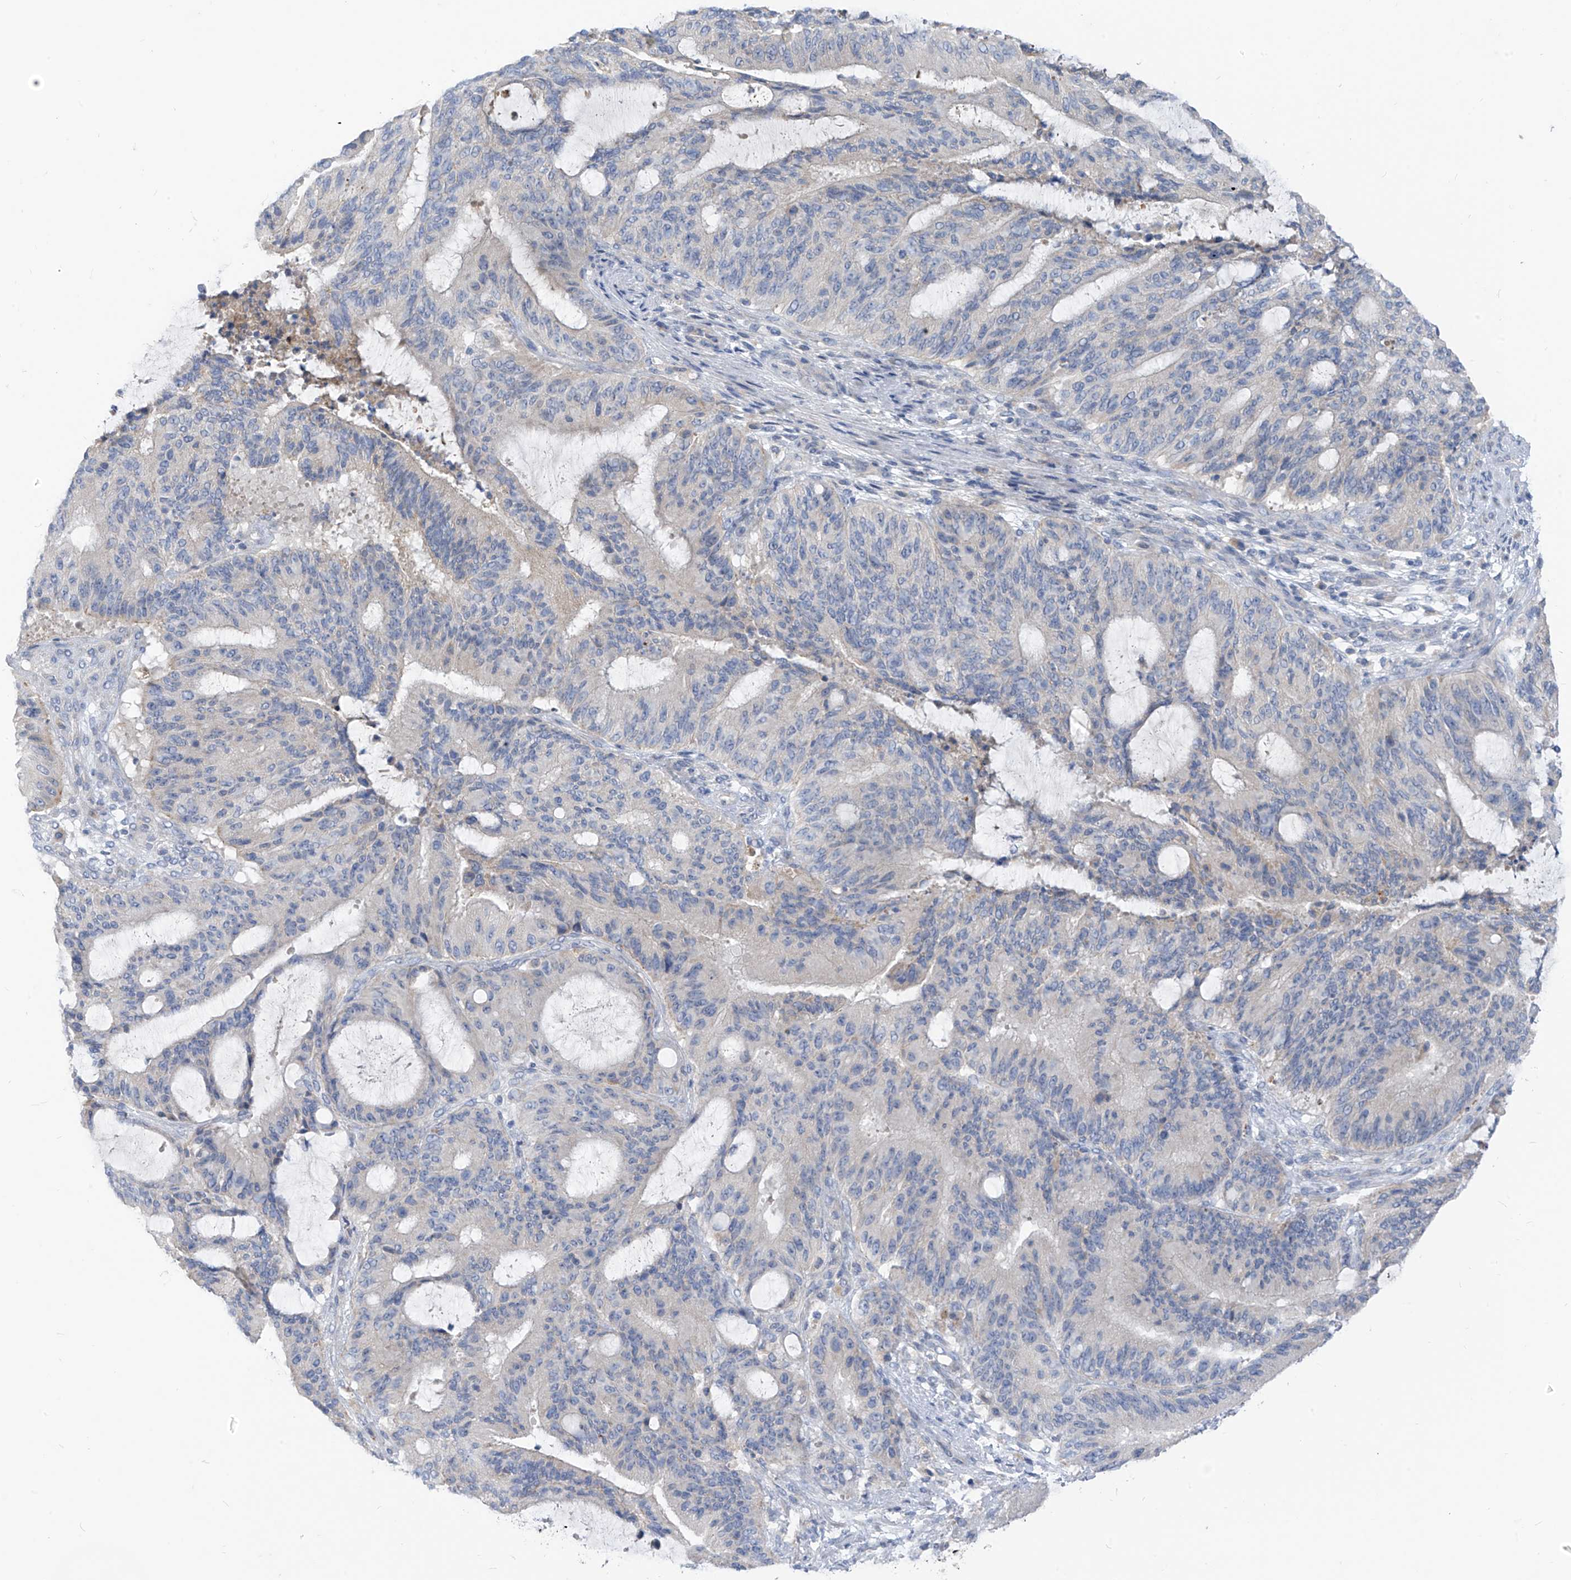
{"staining": {"intensity": "weak", "quantity": "<25%", "location": "cytoplasmic/membranous"}, "tissue": "liver cancer", "cell_type": "Tumor cells", "image_type": "cancer", "snomed": [{"axis": "morphology", "description": "Normal tissue, NOS"}, {"axis": "morphology", "description": "Cholangiocarcinoma"}, {"axis": "topography", "description": "Liver"}, {"axis": "topography", "description": "Peripheral nerve tissue"}], "caption": "DAB immunohistochemical staining of liver cancer (cholangiocarcinoma) displays no significant staining in tumor cells.", "gene": "LDAH", "patient": {"sex": "female", "age": 73}}